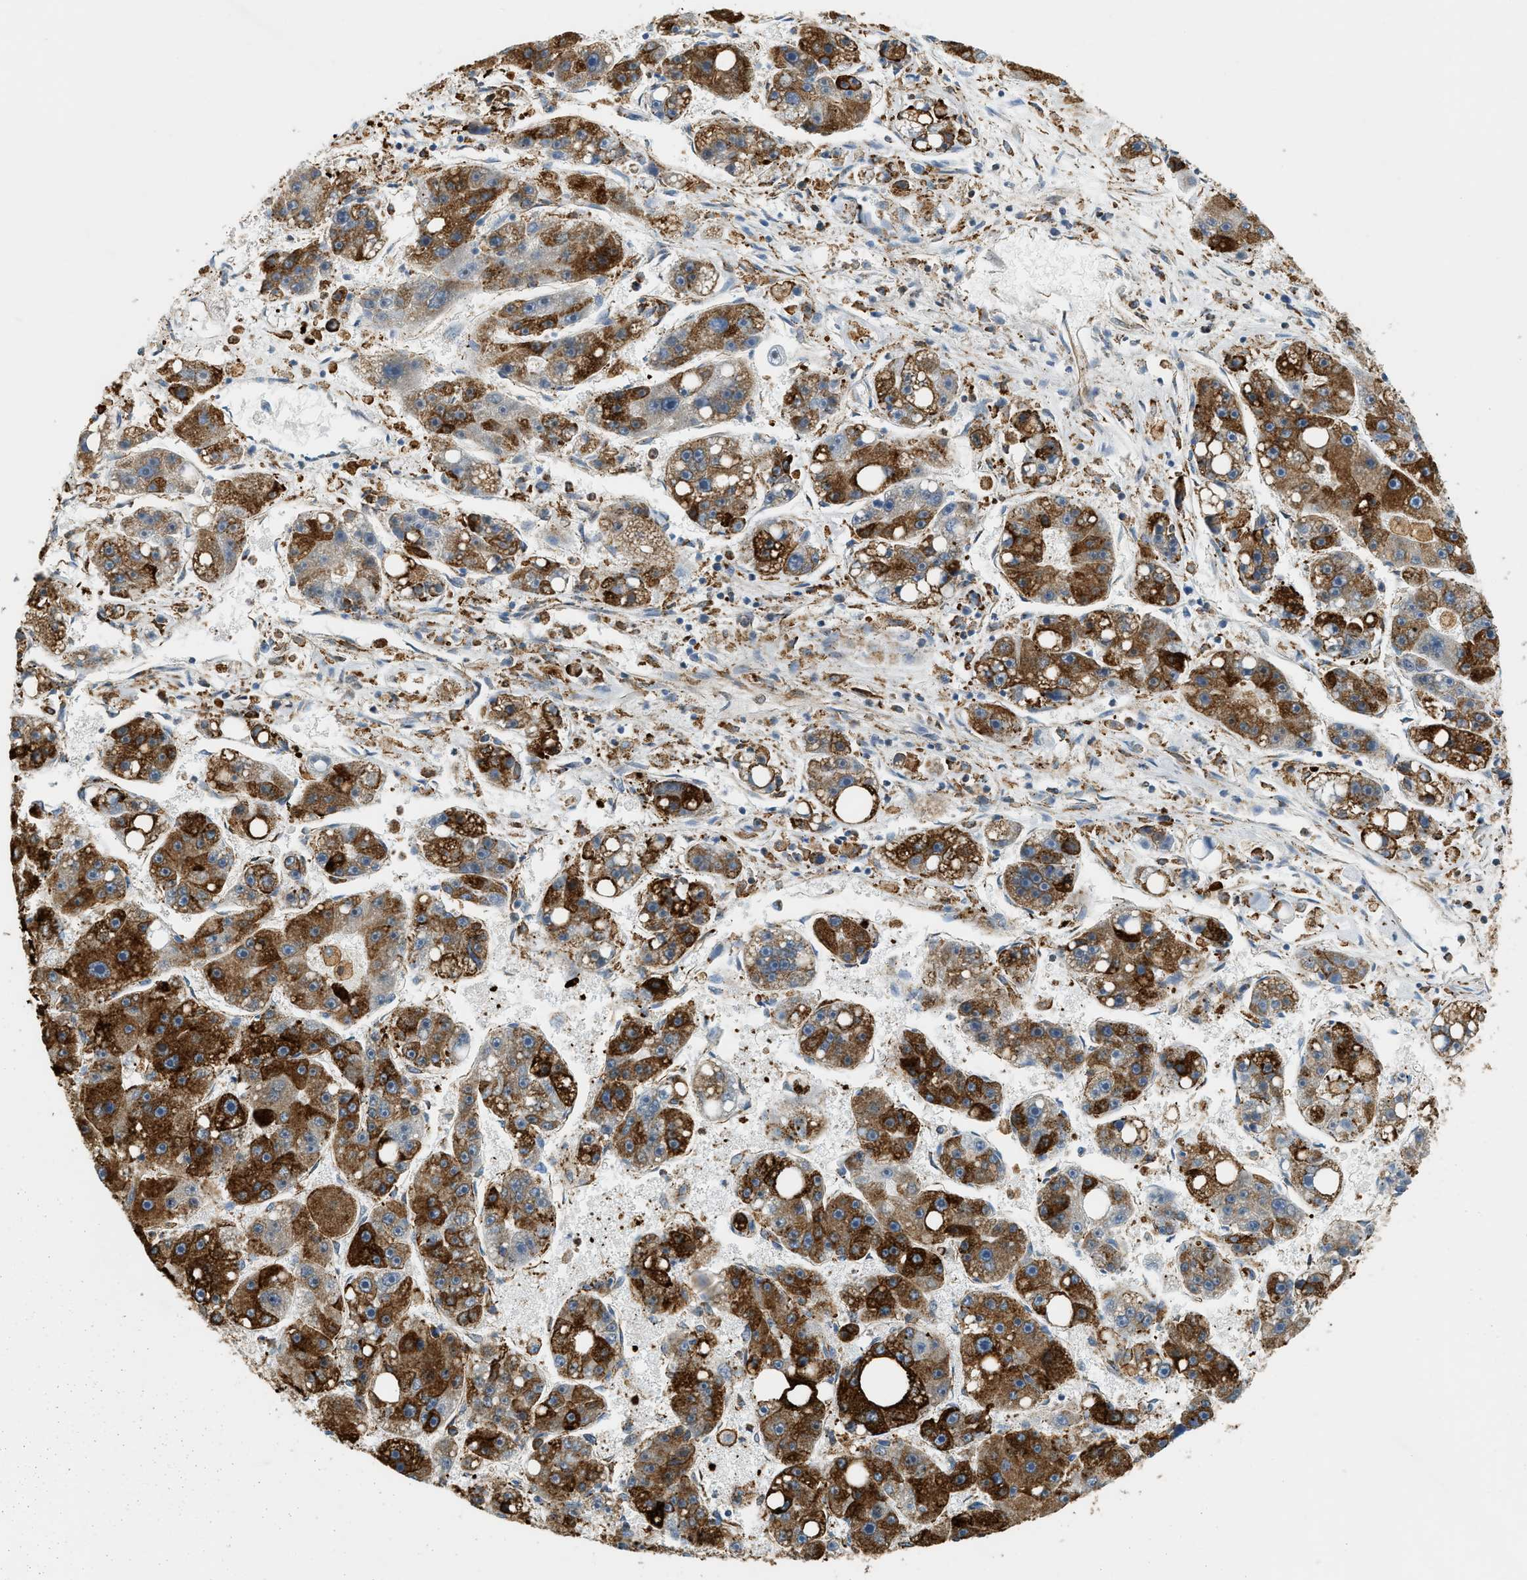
{"staining": {"intensity": "strong", "quantity": ">75%", "location": "cytoplasmic/membranous"}, "tissue": "liver cancer", "cell_type": "Tumor cells", "image_type": "cancer", "snomed": [{"axis": "morphology", "description": "Carcinoma, Hepatocellular, NOS"}, {"axis": "topography", "description": "Liver"}], "caption": "This histopathology image displays immunohistochemistry staining of human hepatocellular carcinoma (liver), with high strong cytoplasmic/membranous expression in approximately >75% of tumor cells.", "gene": "SEMA4D", "patient": {"sex": "female", "age": 61}}